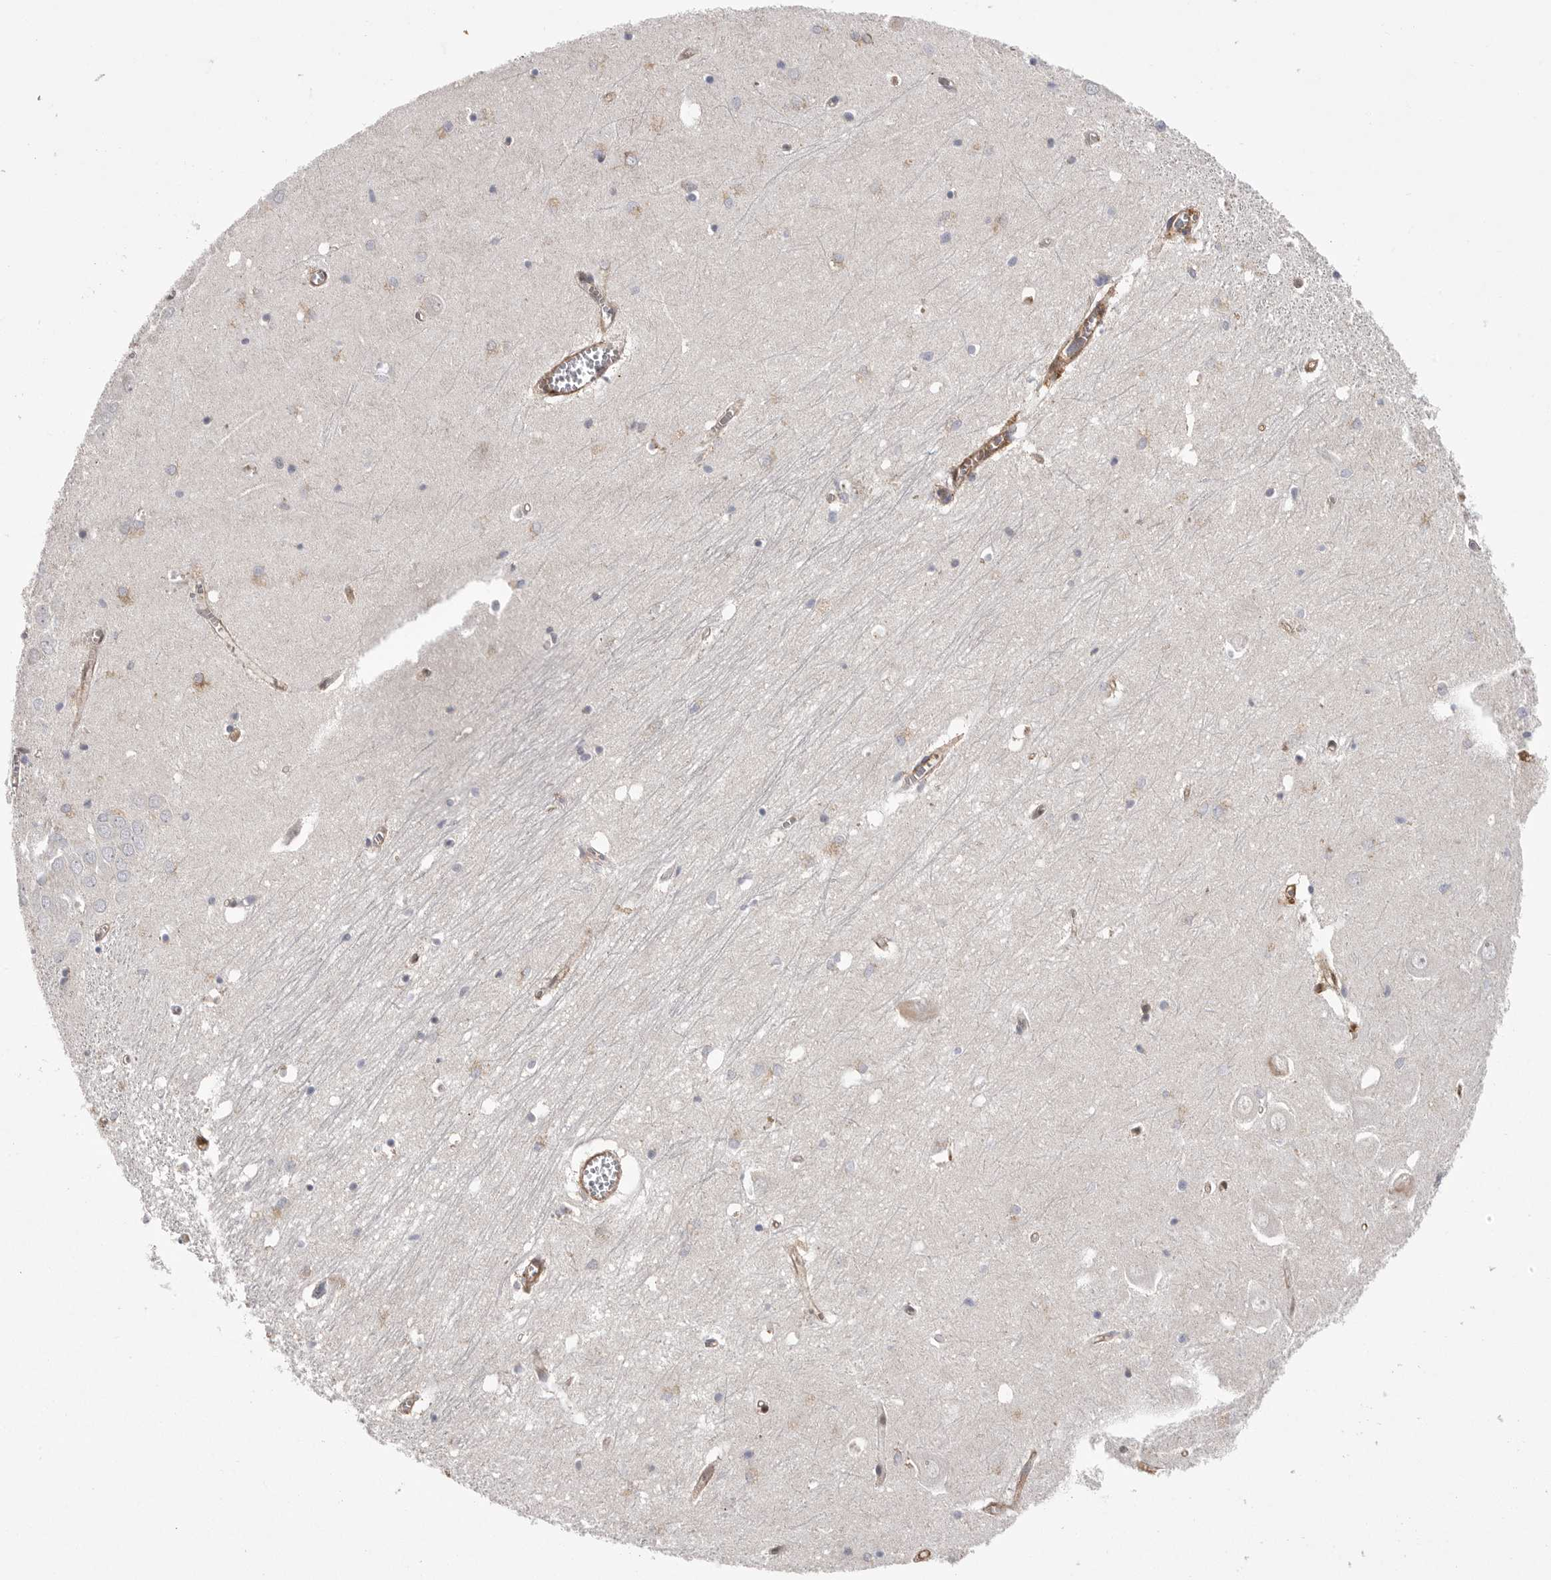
{"staining": {"intensity": "weak", "quantity": "25%-75%", "location": "nuclear"}, "tissue": "hippocampus", "cell_type": "Glial cells", "image_type": "normal", "snomed": [{"axis": "morphology", "description": "Normal tissue, NOS"}, {"axis": "topography", "description": "Hippocampus"}], "caption": "Immunohistochemistry histopathology image of normal hippocampus stained for a protein (brown), which demonstrates low levels of weak nuclear positivity in approximately 25%-75% of glial cells.", "gene": "NECTIN1", "patient": {"sex": "male", "age": 70}}